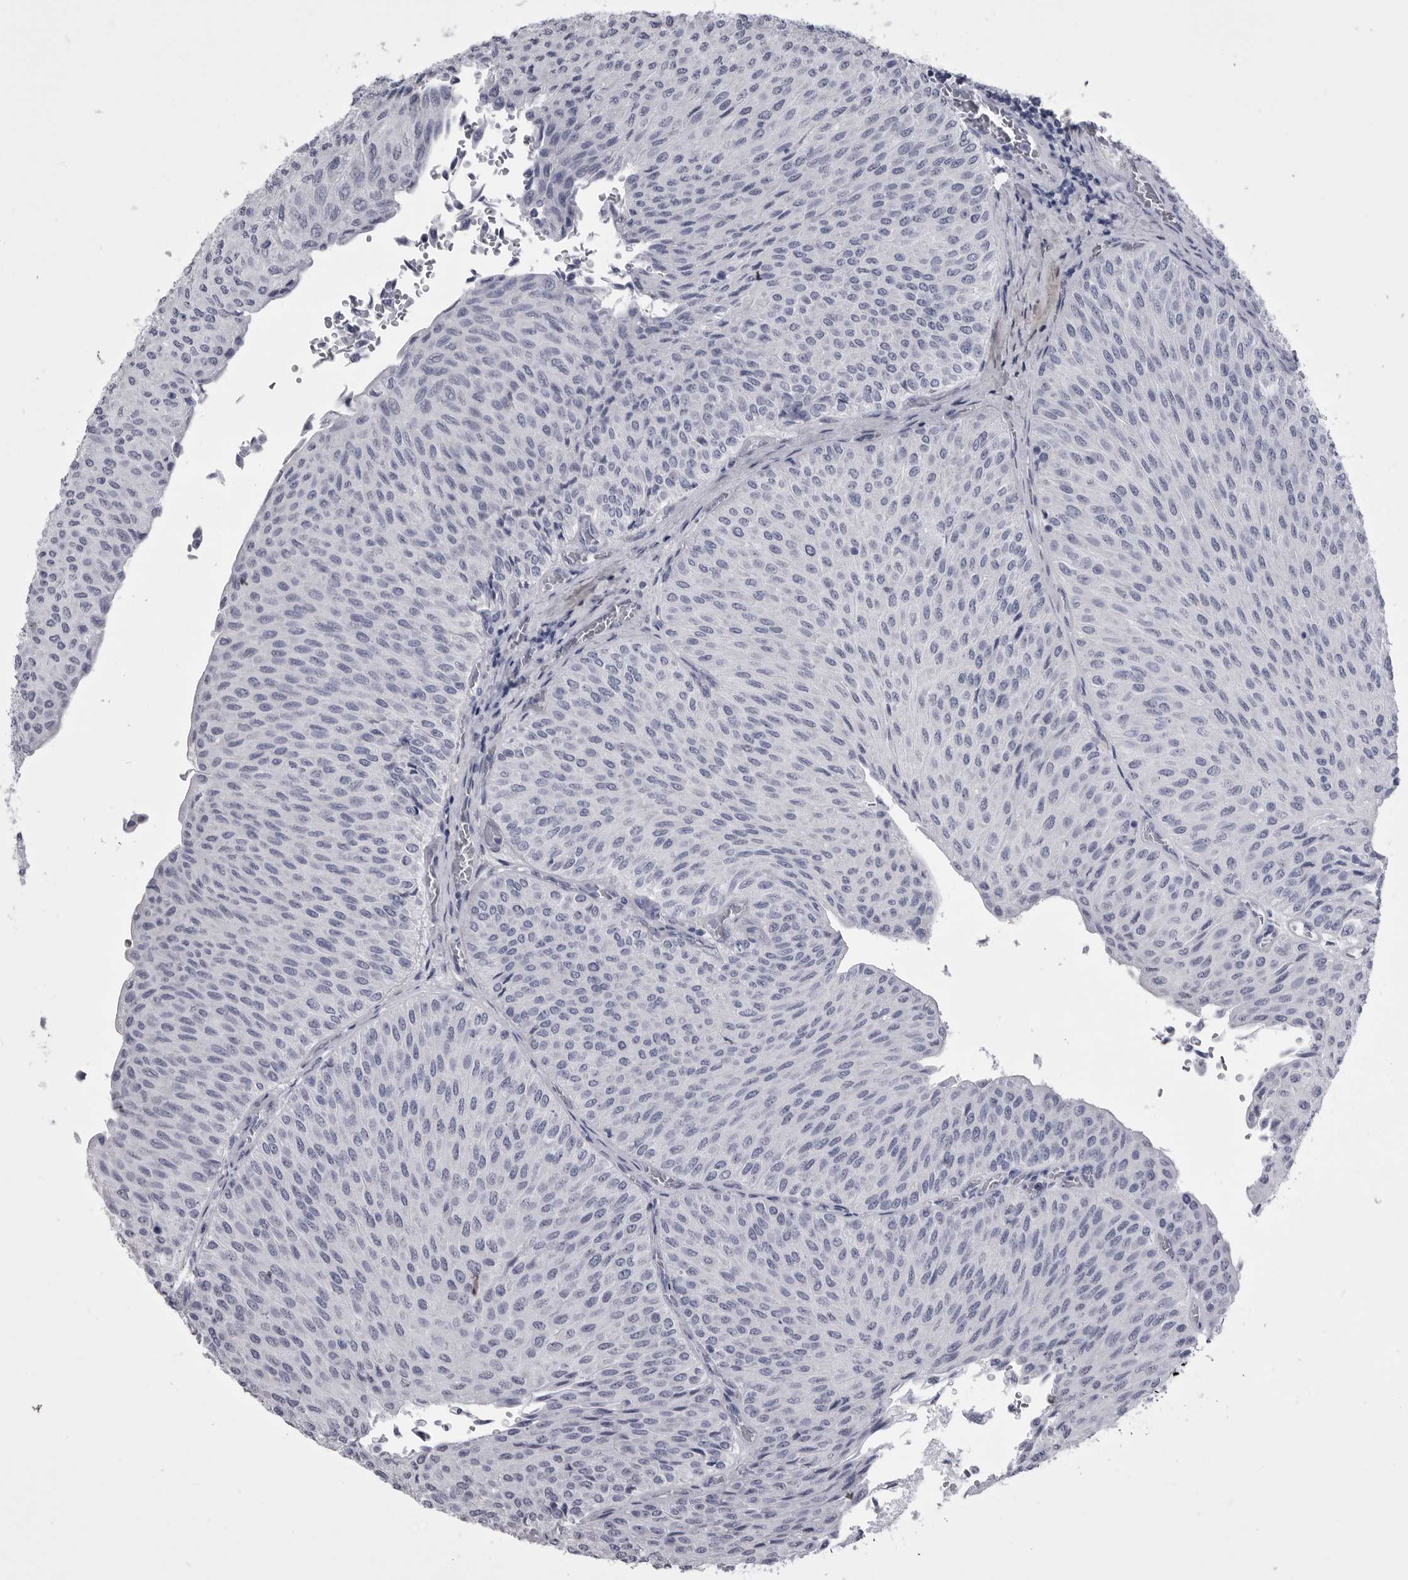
{"staining": {"intensity": "negative", "quantity": "none", "location": "none"}, "tissue": "urothelial cancer", "cell_type": "Tumor cells", "image_type": "cancer", "snomed": [{"axis": "morphology", "description": "Urothelial carcinoma, Low grade"}, {"axis": "topography", "description": "Urinary bladder"}], "caption": "High magnification brightfield microscopy of urothelial cancer stained with DAB (3,3'-diaminobenzidine) (brown) and counterstained with hematoxylin (blue): tumor cells show no significant staining.", "gene": "ANK2", "patient": {"sex": "male", "age": 78}}